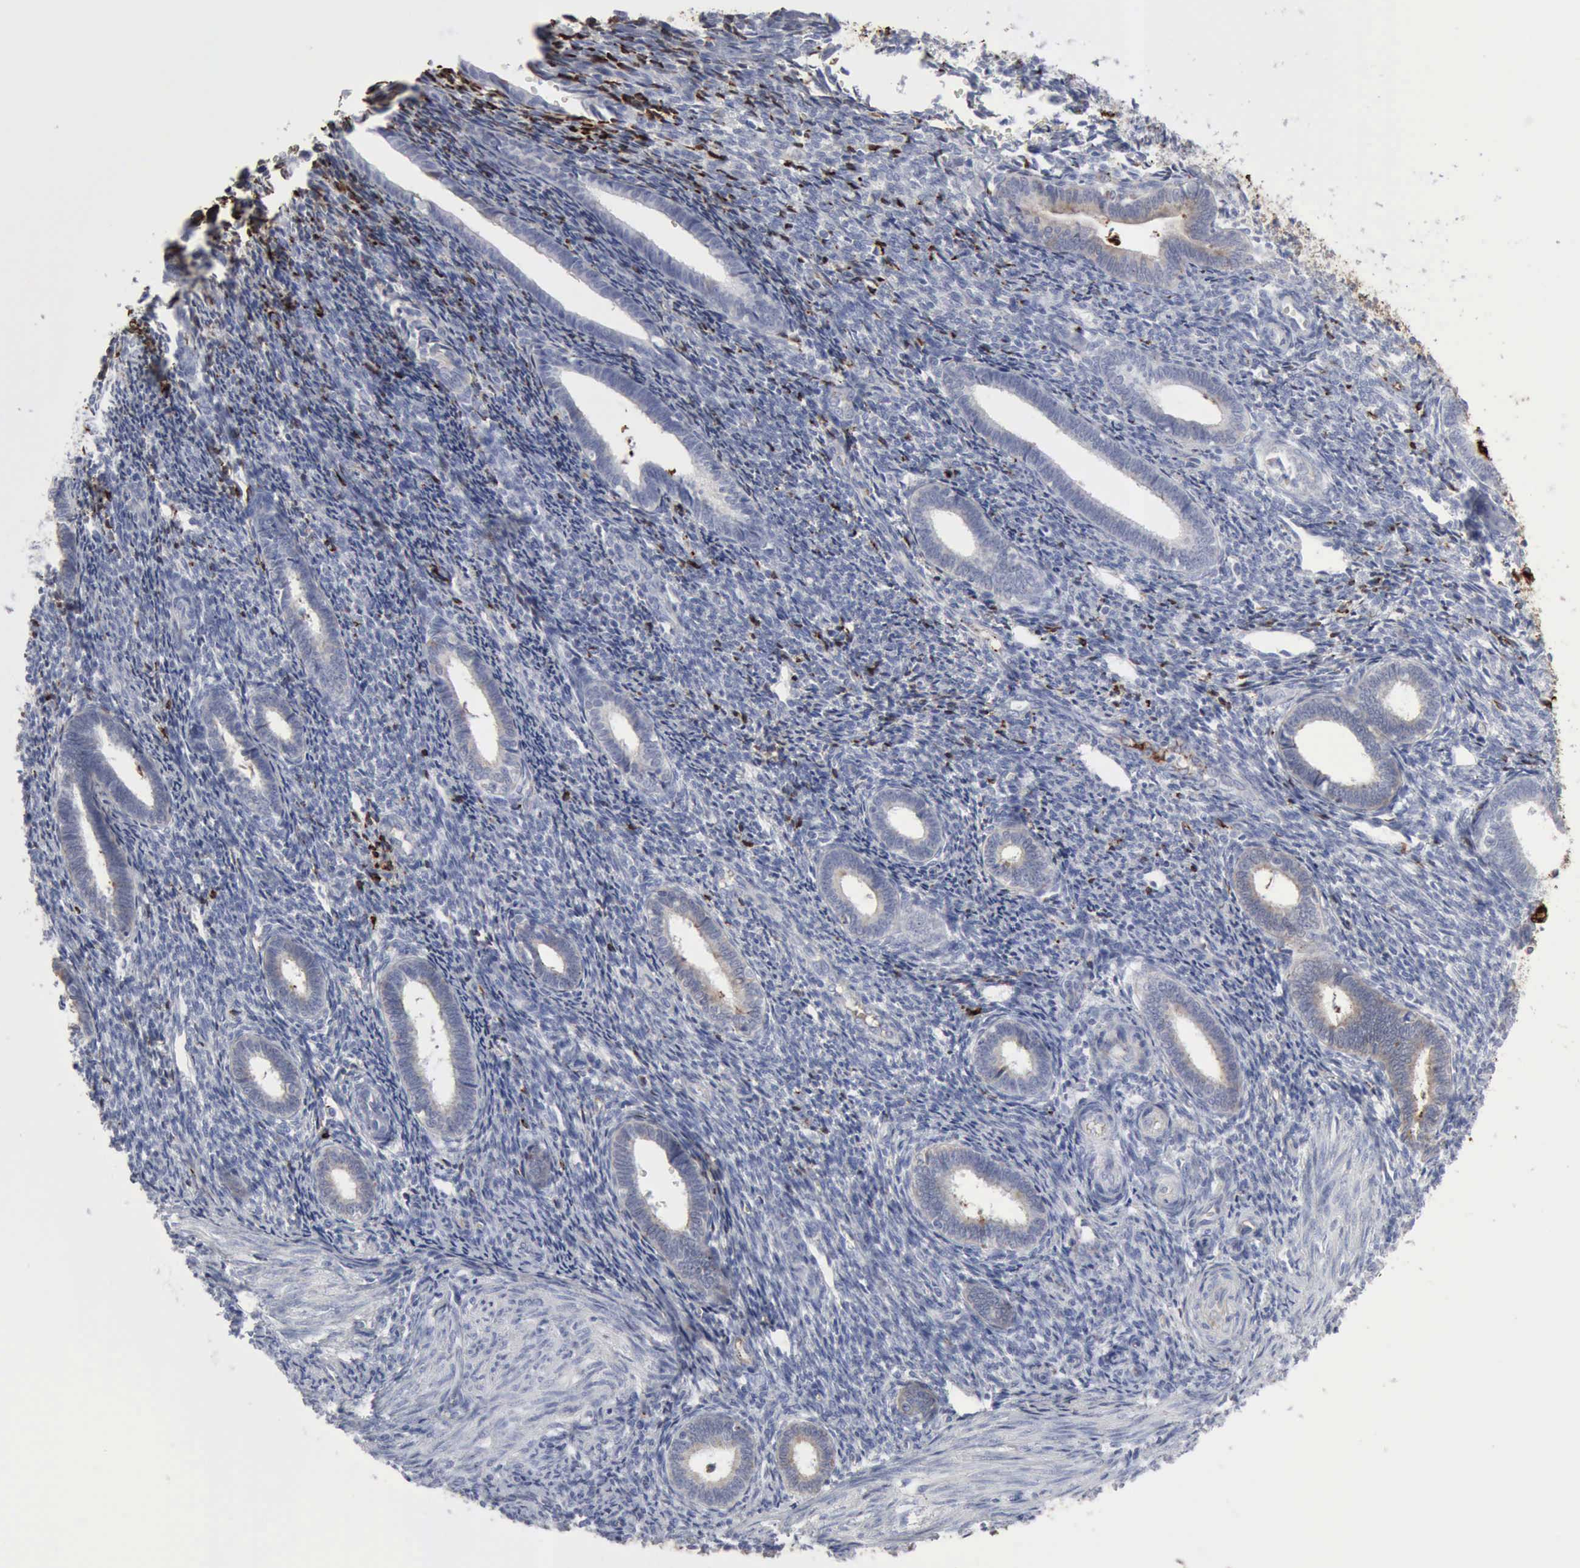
{"staining": {"intensity": "strong", "quantity": "25%-75%", "location": "cytoplasmic/membranous"}, "tissue": "endometrium", "cell_type": "Cells in endometrial stroma", "image_type": "normal", "snomed": [{"axis": "morphology", "description": "Normal tissue, NOS"}, {"axis": "topography", "description": "Endometrium"}], "caption": "Immunohistochemical staining of normal human endometrium reveals strong cytoplasmic/membranous protein expression in approximately 25%-75% of cells in endometrial stroma. The staining was performed using DAB (3,3'-diaminobenzidine) to visualize the protein expression in brown, while the nuclei were stained in blue with hematoxylin (Magnification: 20x).", "gene": "C4BPA", "patient": {"sex": "female", "age": 27}}